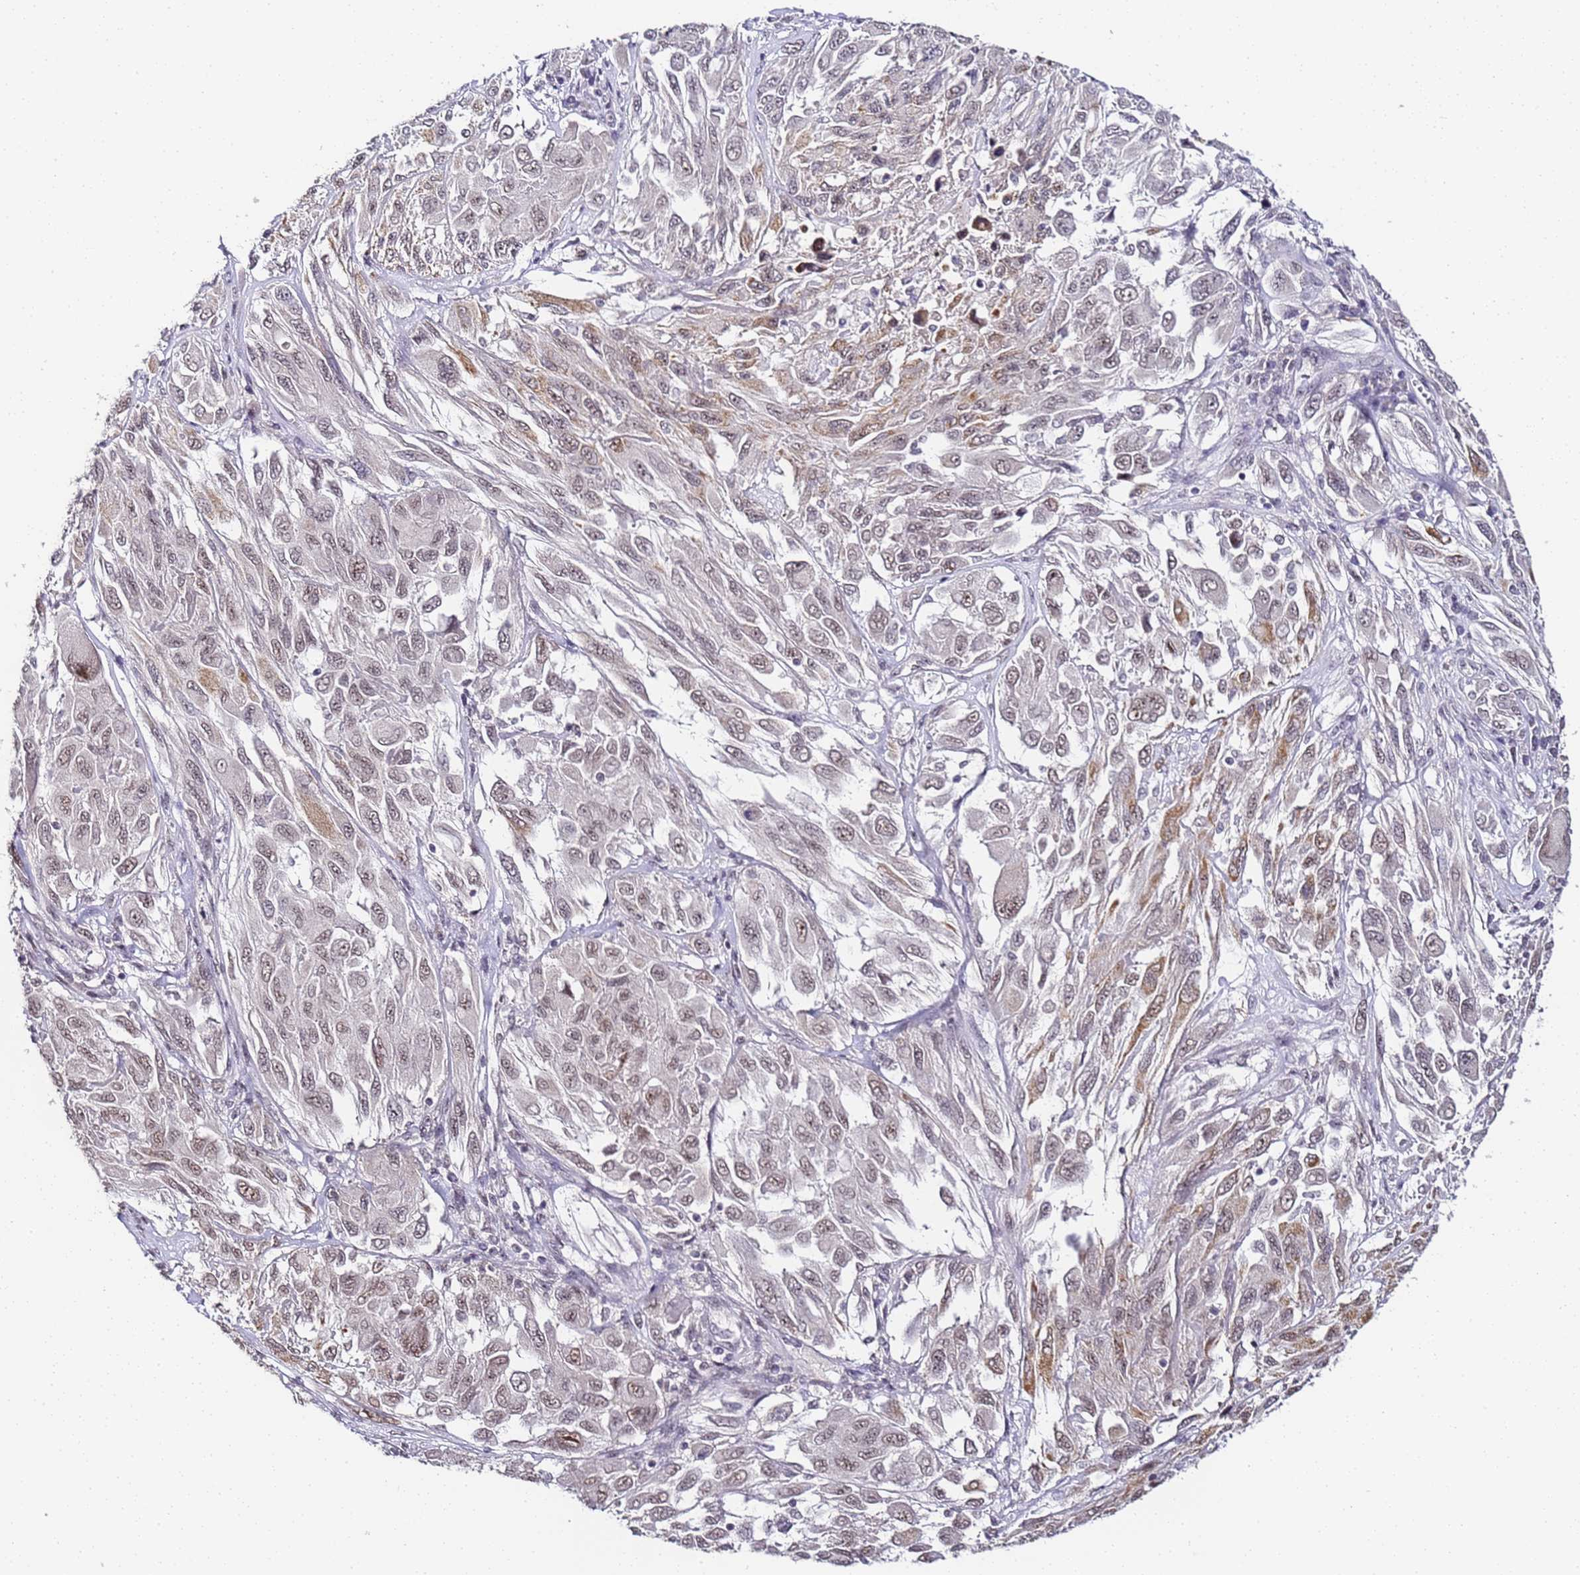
{"staining": {"intensity": "weak", "quantity": ">75%", "location": "nuclear"}, "tissue": "melanoma", "cell_type": "Tumor cells", "image_type": "cancer", "snomed": [{"axis": "morphology", "description": "Malignant melanoma, NOS"}, {"axis": "topography", "description": "Skin"}], "caption": "Immunohistochemistry (IHC) micrograph of human melanoma stained for a protein (brown), which exhibits low levels of weak nuclear positivity in about >75% of tumor cells.", "gene": "LSM3", "patient": {"sex": "female", "age": 91}}